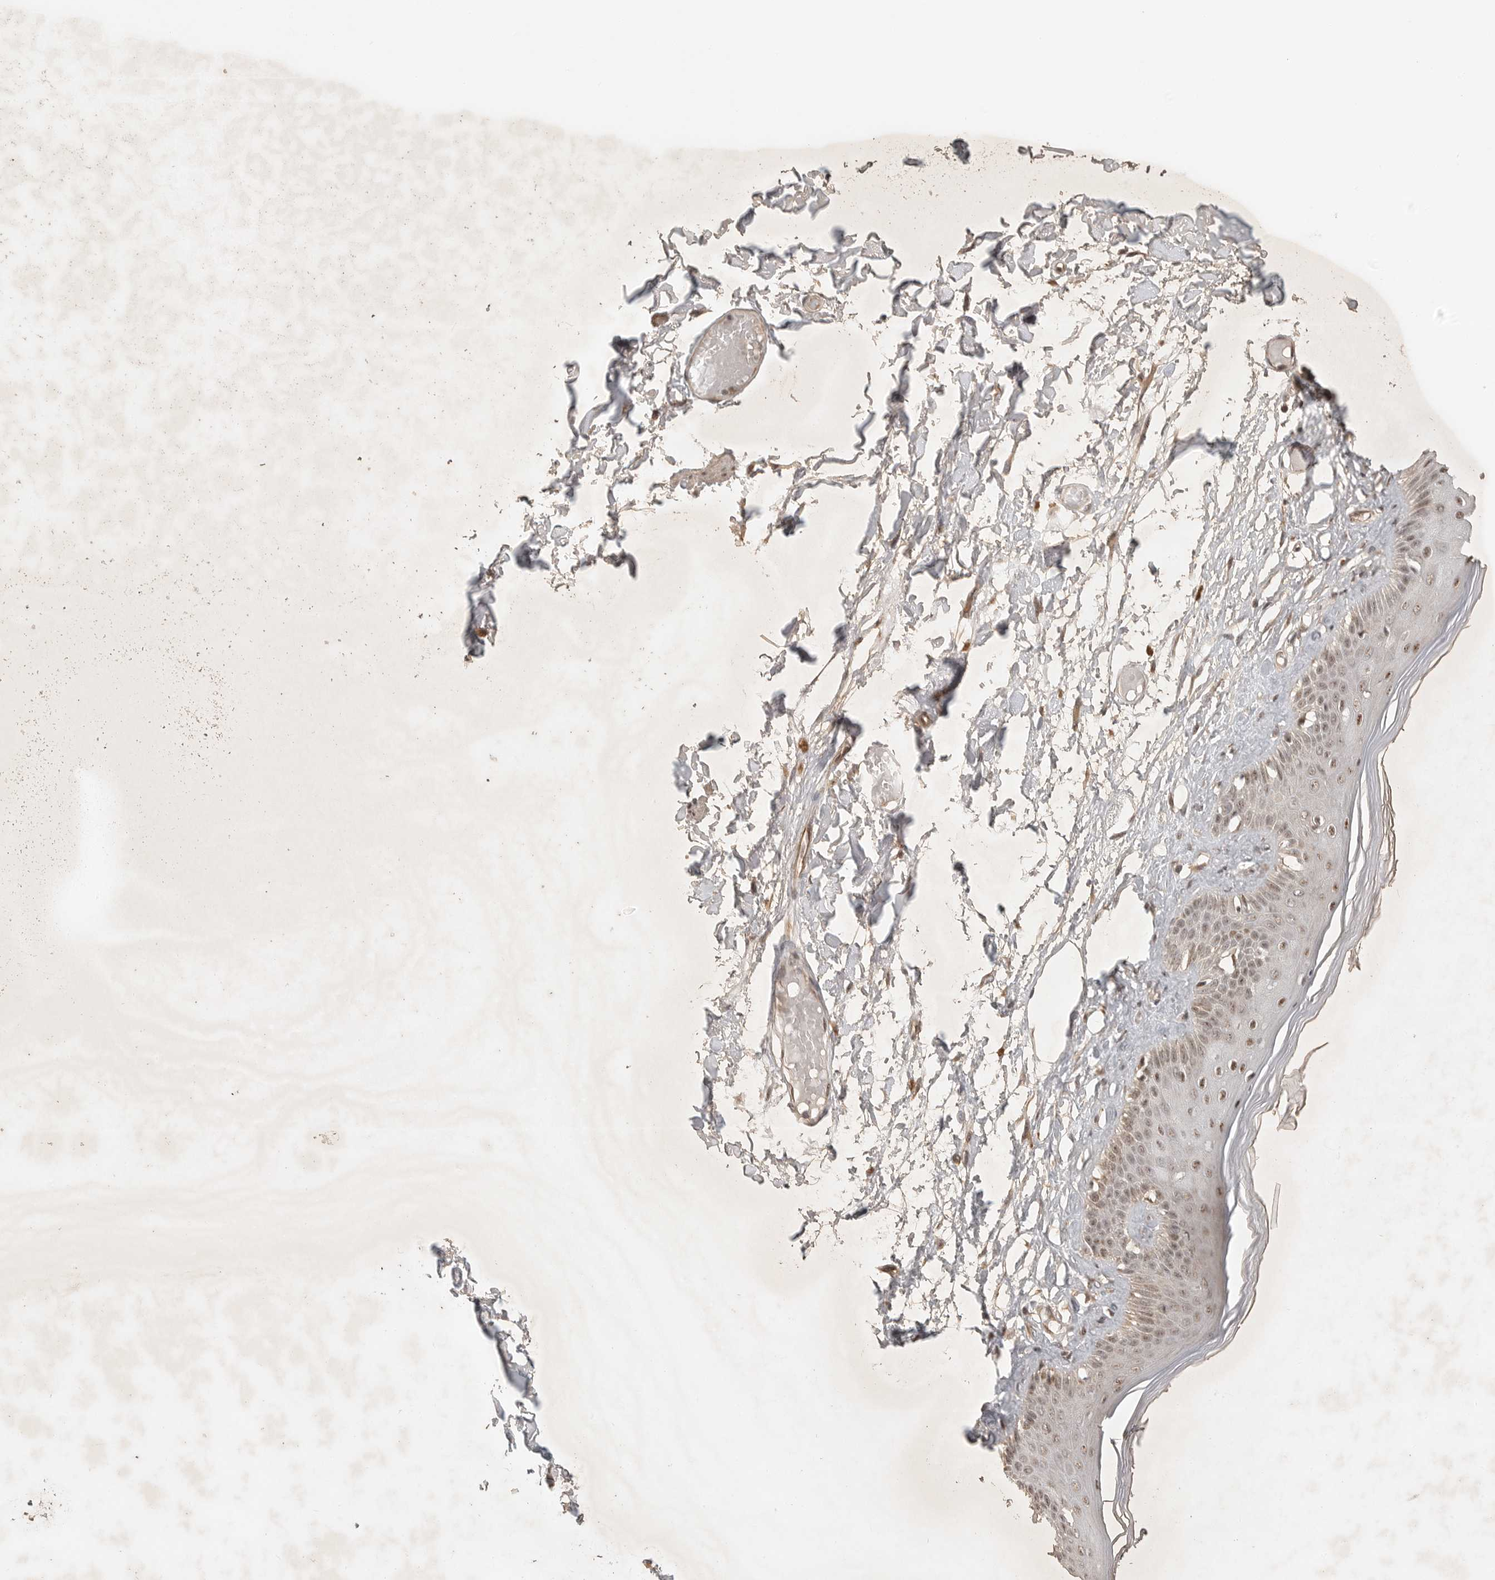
{"staining": {"intensity": "strong", "quantity": ">75%", "location": "nuclear"}, "tissue": "skin", "cell_type": "Epidermal cells", "image_type": "normal", "snomed": [{"axis": "morphology", "description": "Normal tissue, NOS"}, {"axis": "topography", "description": "Vulva"}], "caption": "Immunohistochemical staining of unremarkable human skin demonstrates strong nuclear protein positivity in approximately >75% of epidermal cells. (Brightfield microscopy of DAB IHC at high magnification).", "gene": "POMP", "patient": {"sex": "female", "age": 73}}